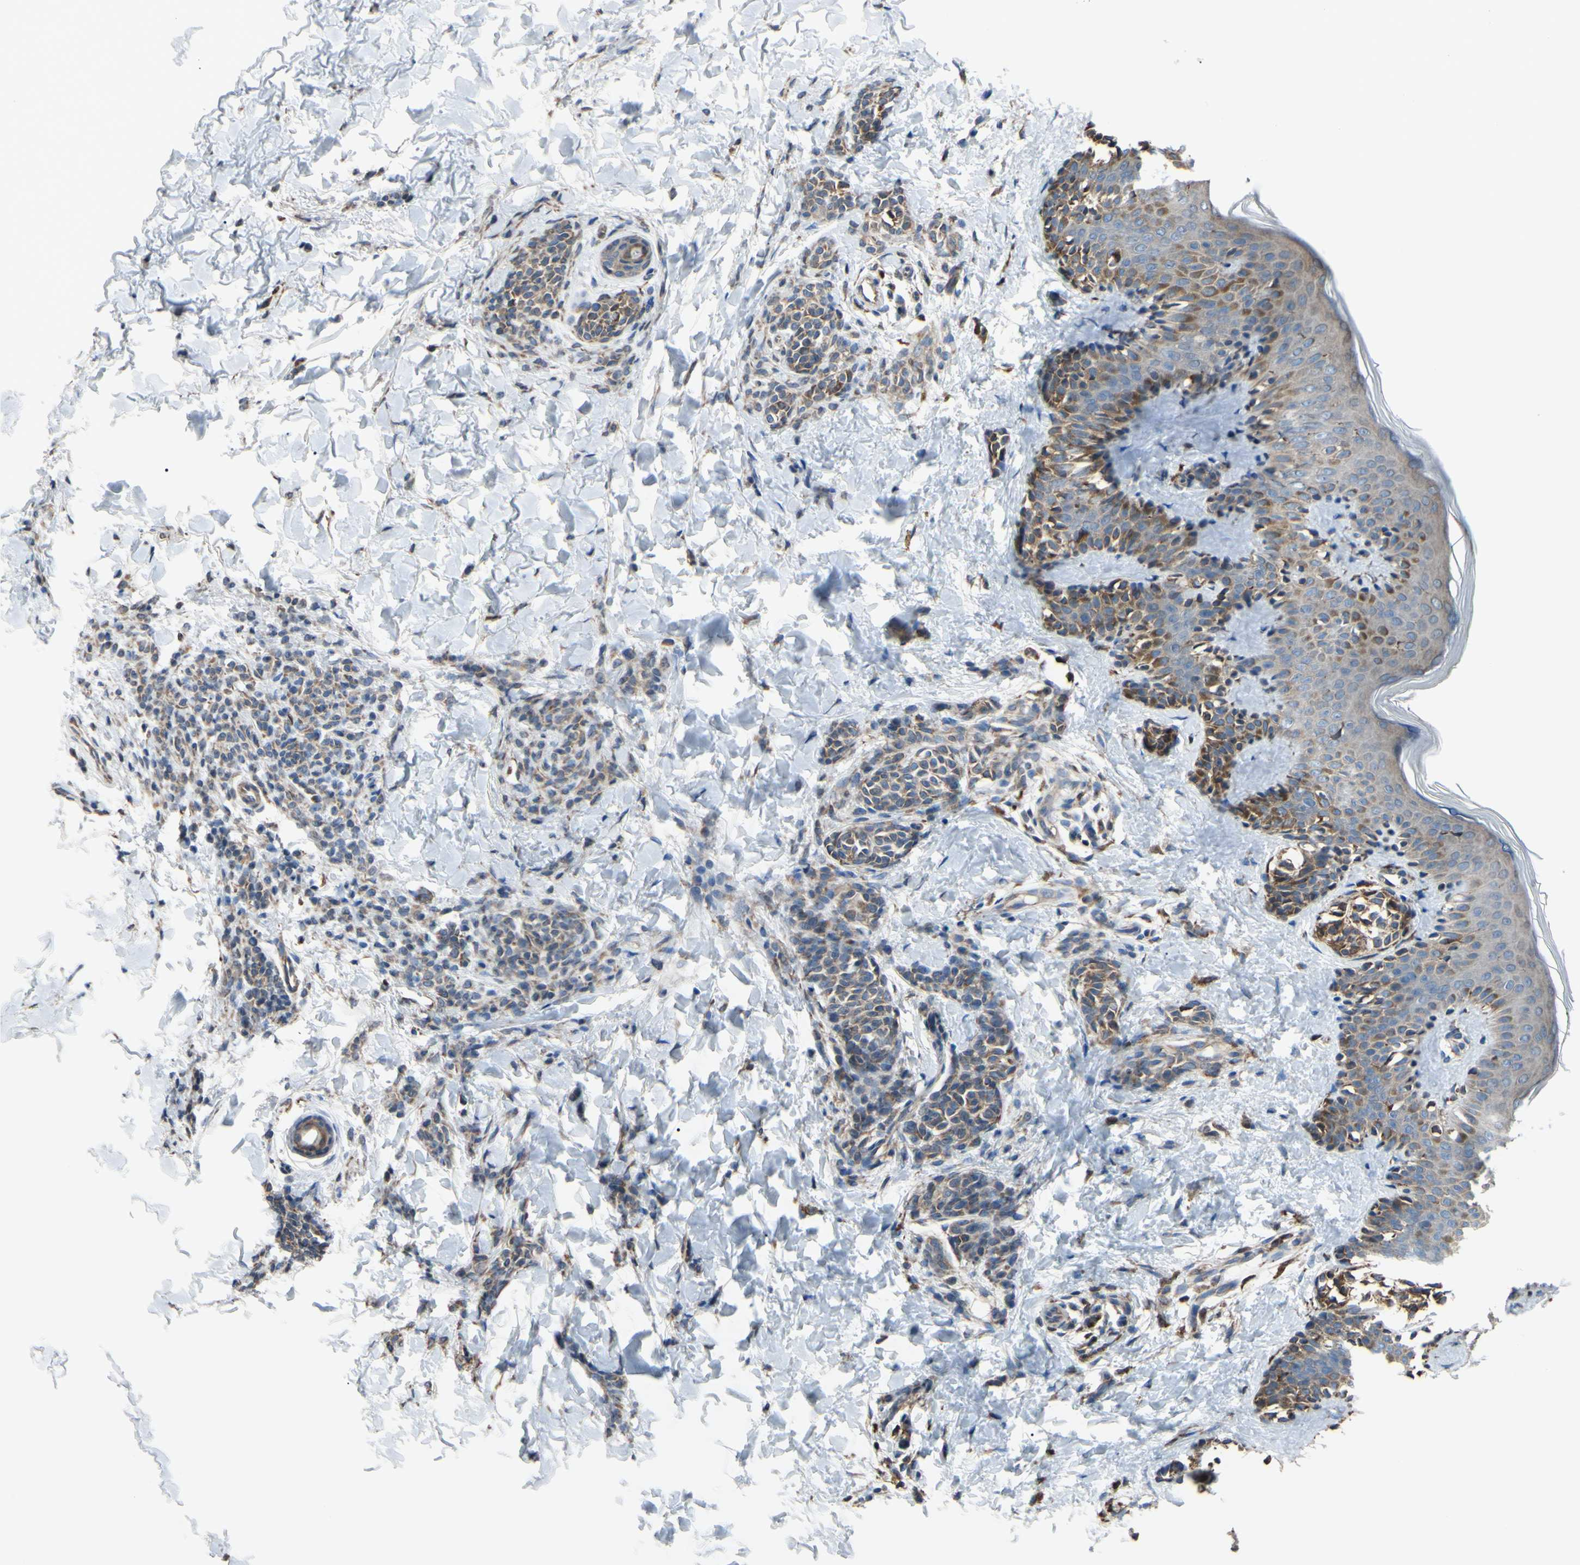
{"staining": {"intensity": "moderate", "quantity": "25%-75%", "location": "cytoplasmic/membranous"}, "tissue": "skin", "cell_type": "Fibroblasts", "image_type": "normal", "snomed": [{"axis": "morphology", "description": "Normal tissue, NOS"}, {"axis": "topography", "description": "Skin"}], "caption": "Protein analysis of unremarkable skin demonstrates moderate cytoplasmic/membranous expression in approximately 25%-75% of fibroblasts. Nuclei are stained in blue.", "gene": "BMF", "patient": {"sex": "male", "age": 16}}